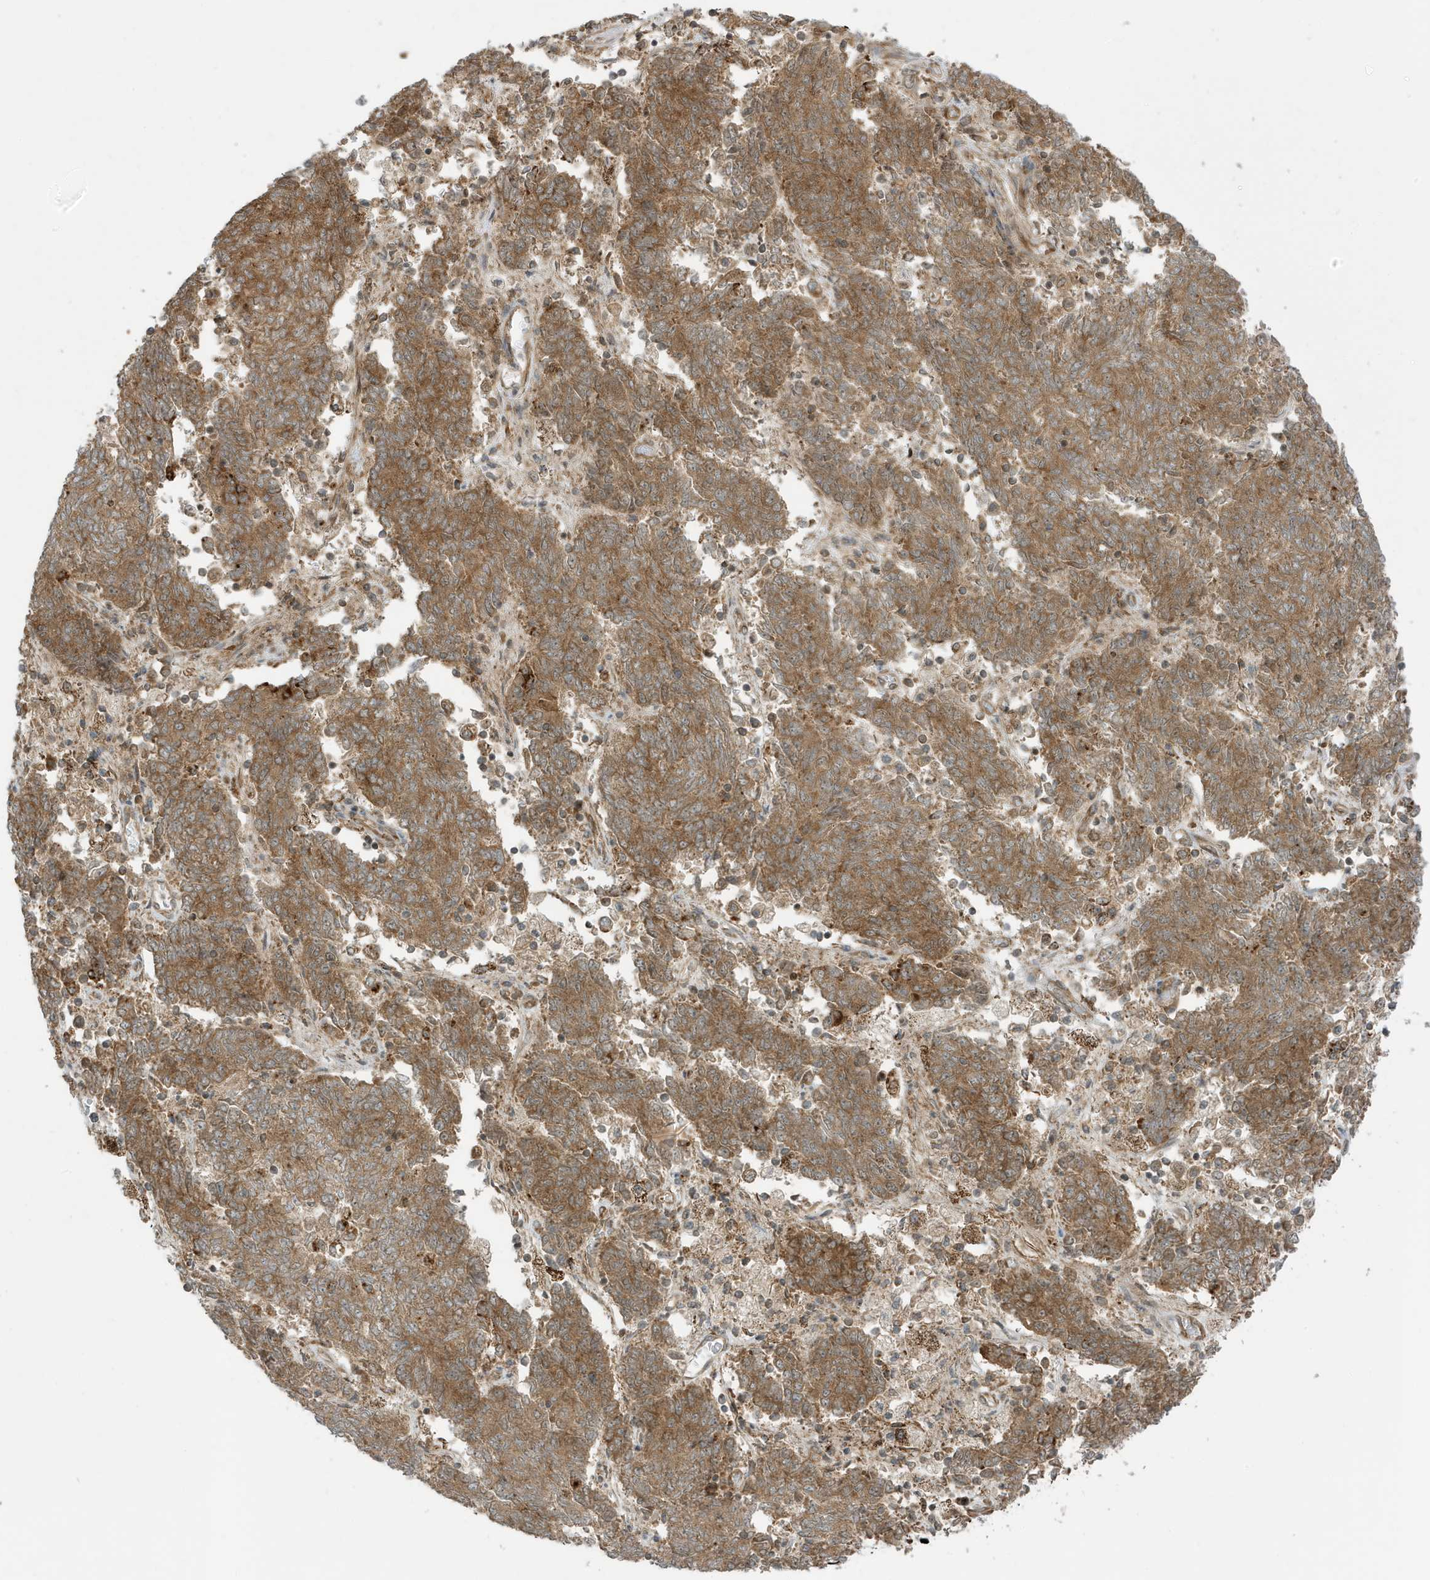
{"staining": {"intensity": "strong", "quantity": ">75%", "location": "cytoplasmic/membranous"}, "tissue": "endometrial cancer", "cell_type": "Tumor cells", "image_type": "cancer", "snomed": [{"axis": "morphology", "description": "Adenocarcinoma, NOS"}, {"axis": "topography", "description": "Endometrium"}], "caption": "The histopathology image exhibits immunohistochemical staining of endometrial cancer (adenocarcinoma). There is strong cytoplasmic/membranous expression is present in approximately >75% of tumor cells.", "gene": "DHX36", "patient": {"sex": "female", "age": 80}}